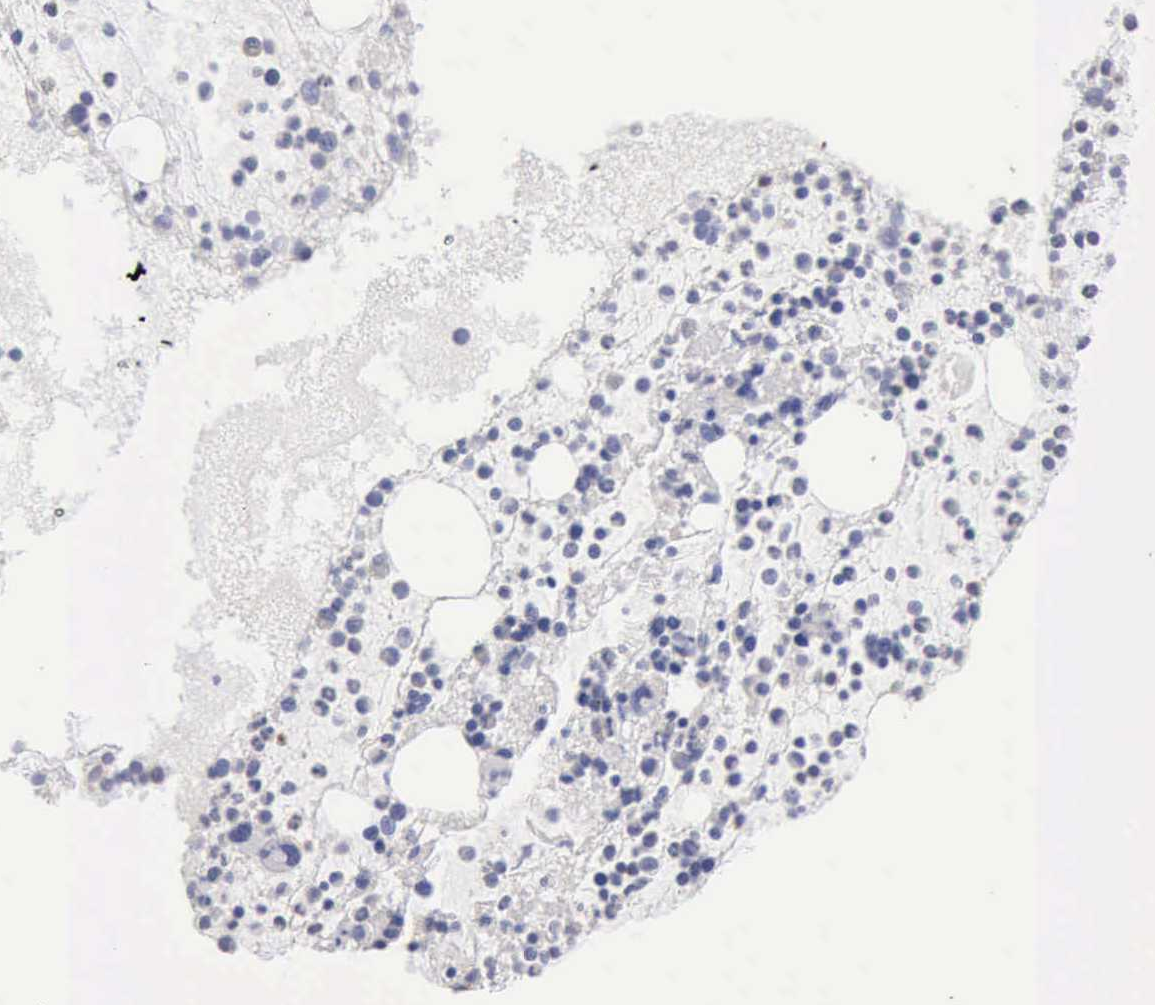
{"staining": {"intensity": "weak", "quantity": "<25%", "location": "cytoplasmic/membranous,nuclear"}, "tissue": "bone marrow", "cell_type": "Hematopoietic cells", "image_type": "normal", "snomed": [{"axis": "morphology", "description": "Normal tissue, NOS"}, {"axis": "topography", "description": "Bone marrow"}], "caption": "A histopathology image of bone marrow stained for a protein reveals no brown staining in hematopoietic cells. (DAB immunohistochemistry visualized using brightfield microscopy, high magnification).", "gene": "SASH3", "patient": {"sex": "male", "age": 15}}